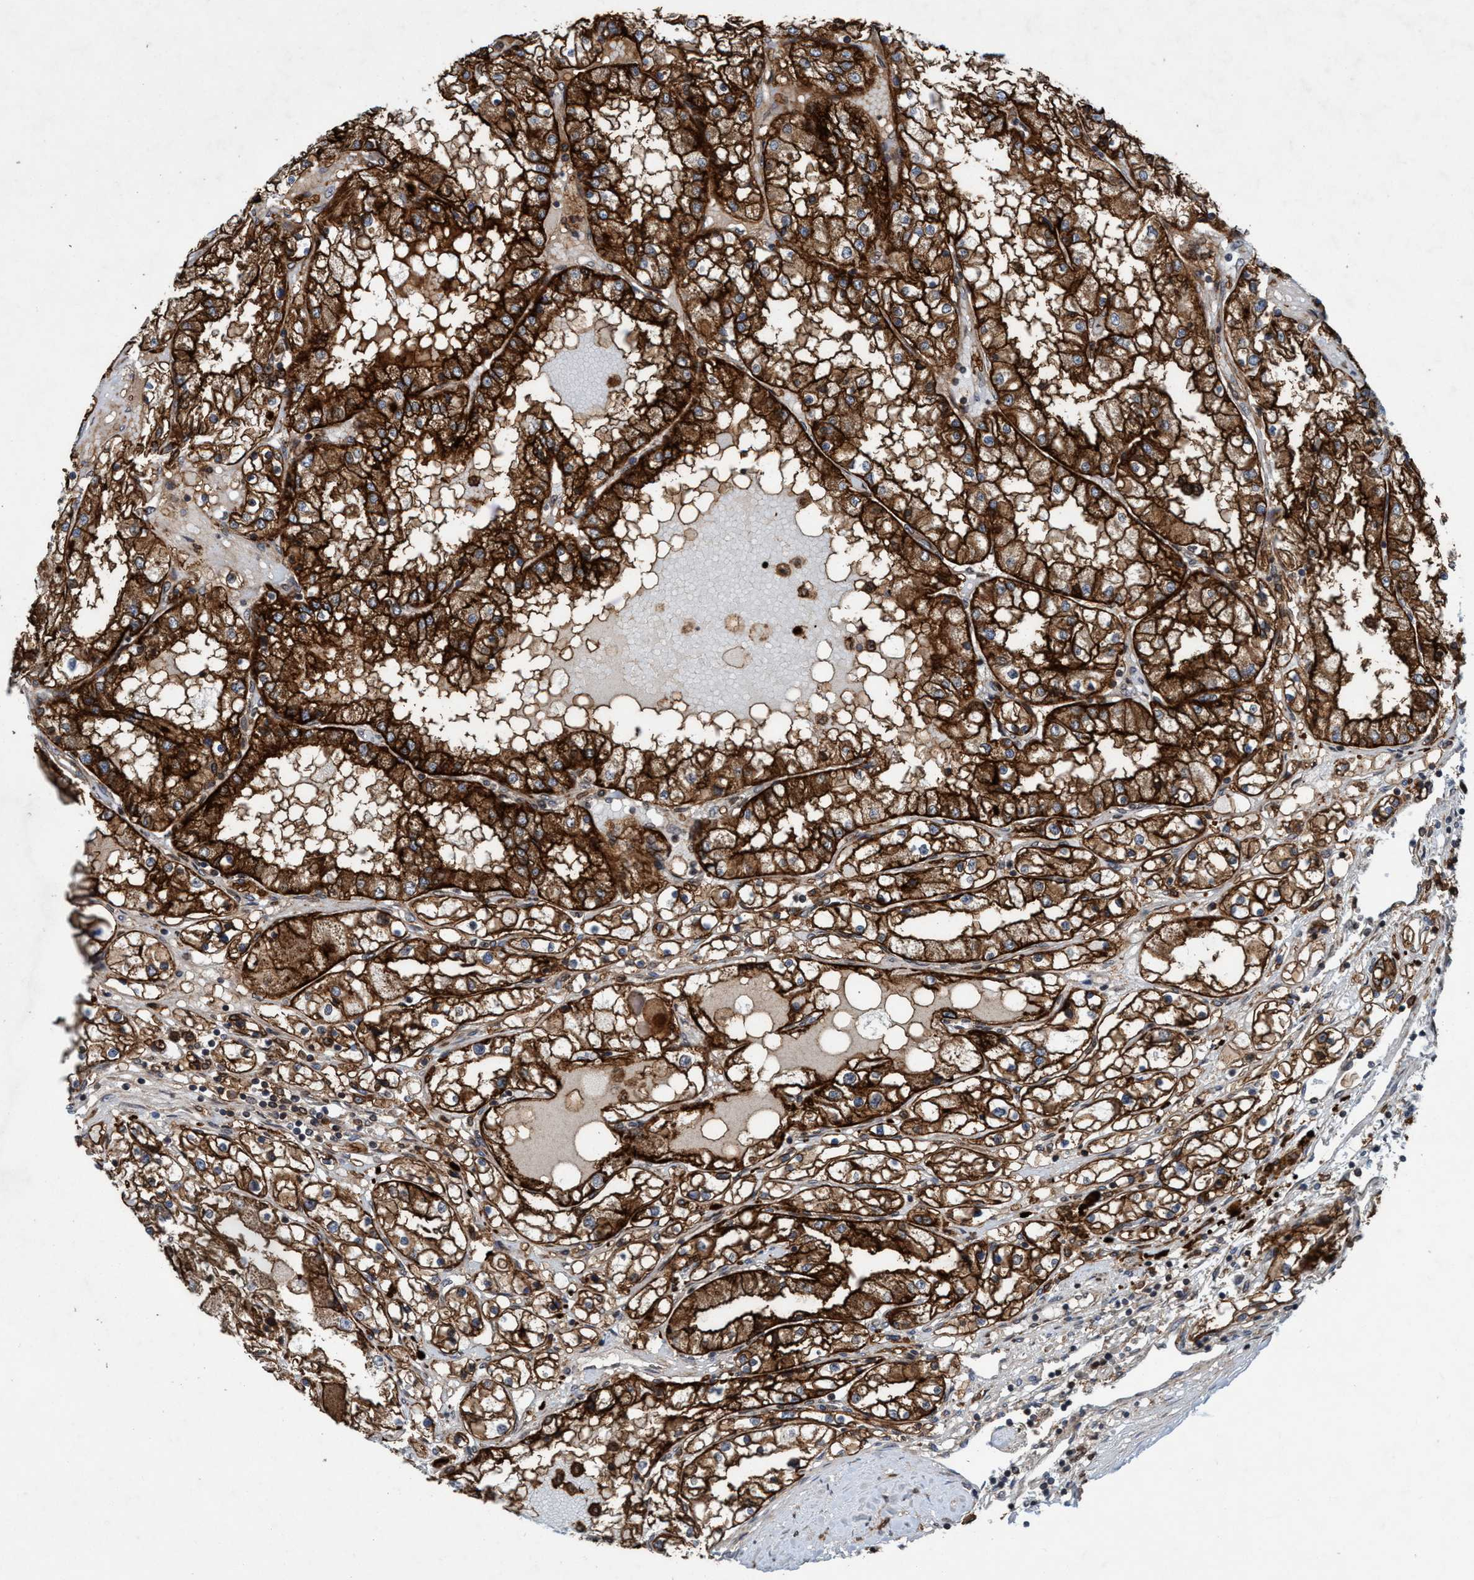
{"staining": {"intensity": "strong", "quantity": ">75%", "location": "cytoplasmic/membranous"}, "tissue": "renal cancer", "cell_type": "Tumor cells", "image_type": "cancer", "snomed": [{"axis": "morphology", "description": "Adenocarcinoma, NOS"}, {"axis": "topography", "description": "Kidney"}], "caption": "A photomicrograph of renal adenocarcinoma stained for a protein displays strong cytoplasmic/membranous brown staining in tumor cells.", "gene": "SLC16A3", "patient": {"sex": "male", "age": 68}}